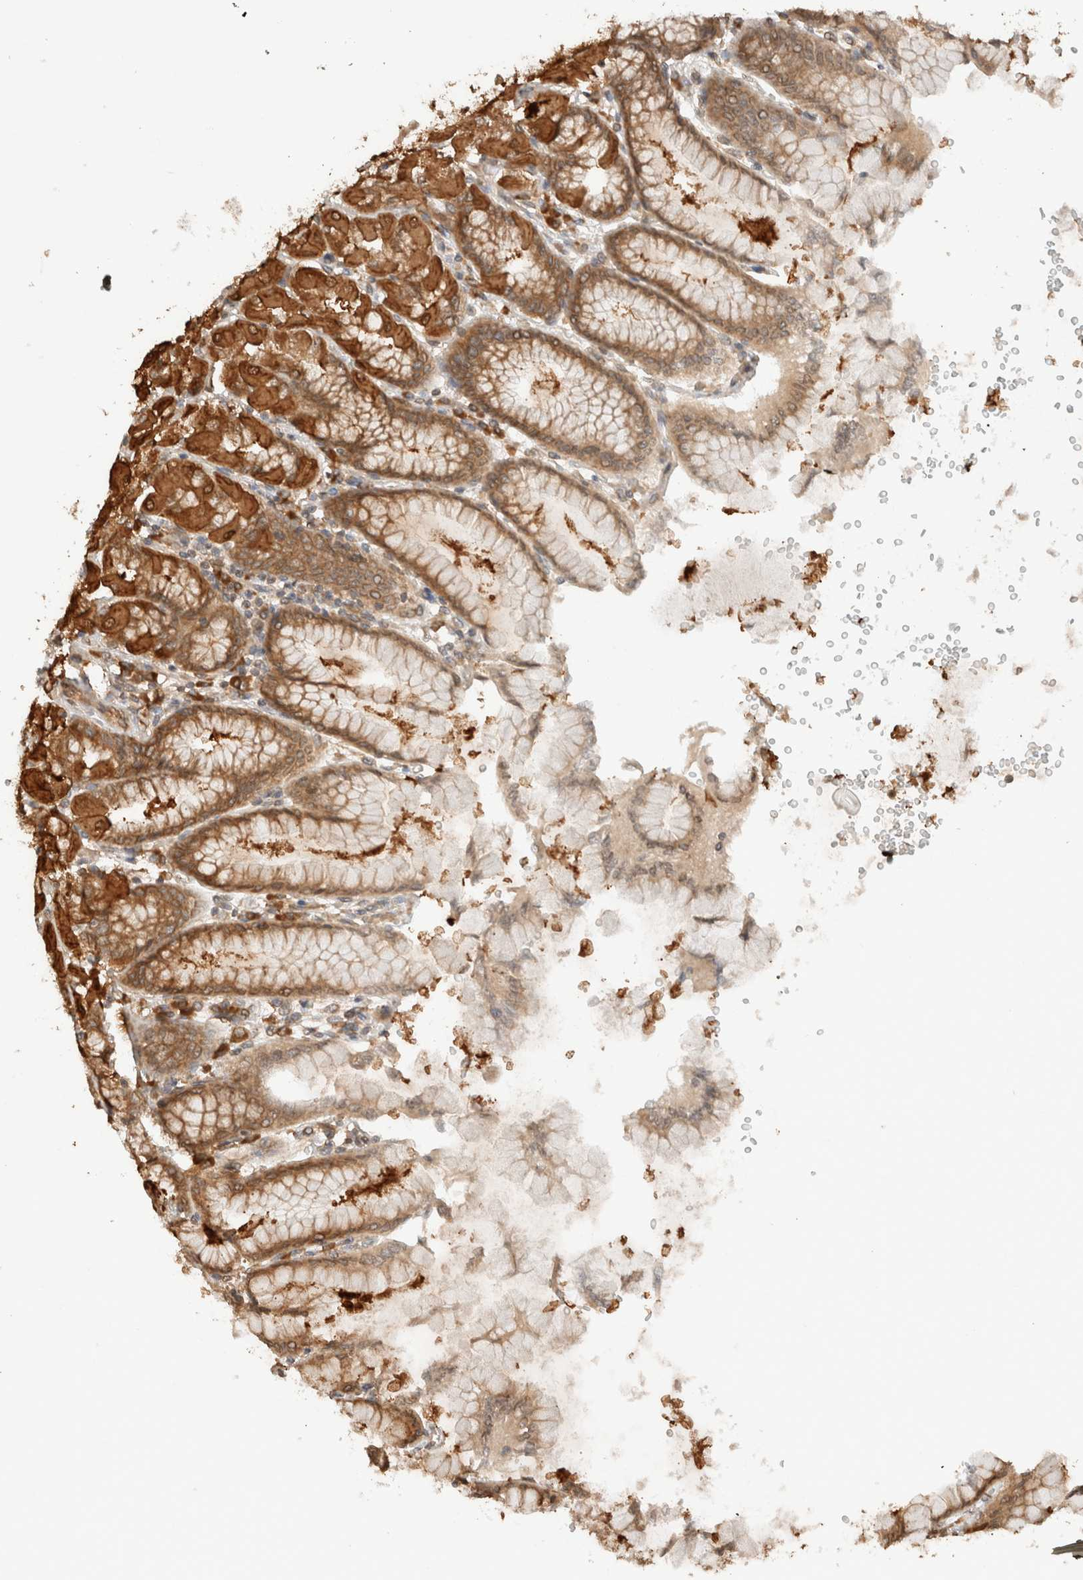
{"staining": {"intensity": "strong", "quantity": ">75%", "location": "cytoplasmic/membranous"}, "tissue": "stomach", "cell_type": "Glandular cells", "image_type": "normal", "snomed": [{"axis": "morphology", "description": "Normal tissue, NOS"}, {"axis": "topography", "description": "Stomach, upper"}], "caption": "This is a micrograph of IHC staining of unremarkable stomach, which shows strong positivity in the cytoplasmic/membranous of glandular cells.", "gene": "ARFGEF2", "patient": {"sex": "female", "age": 56}}